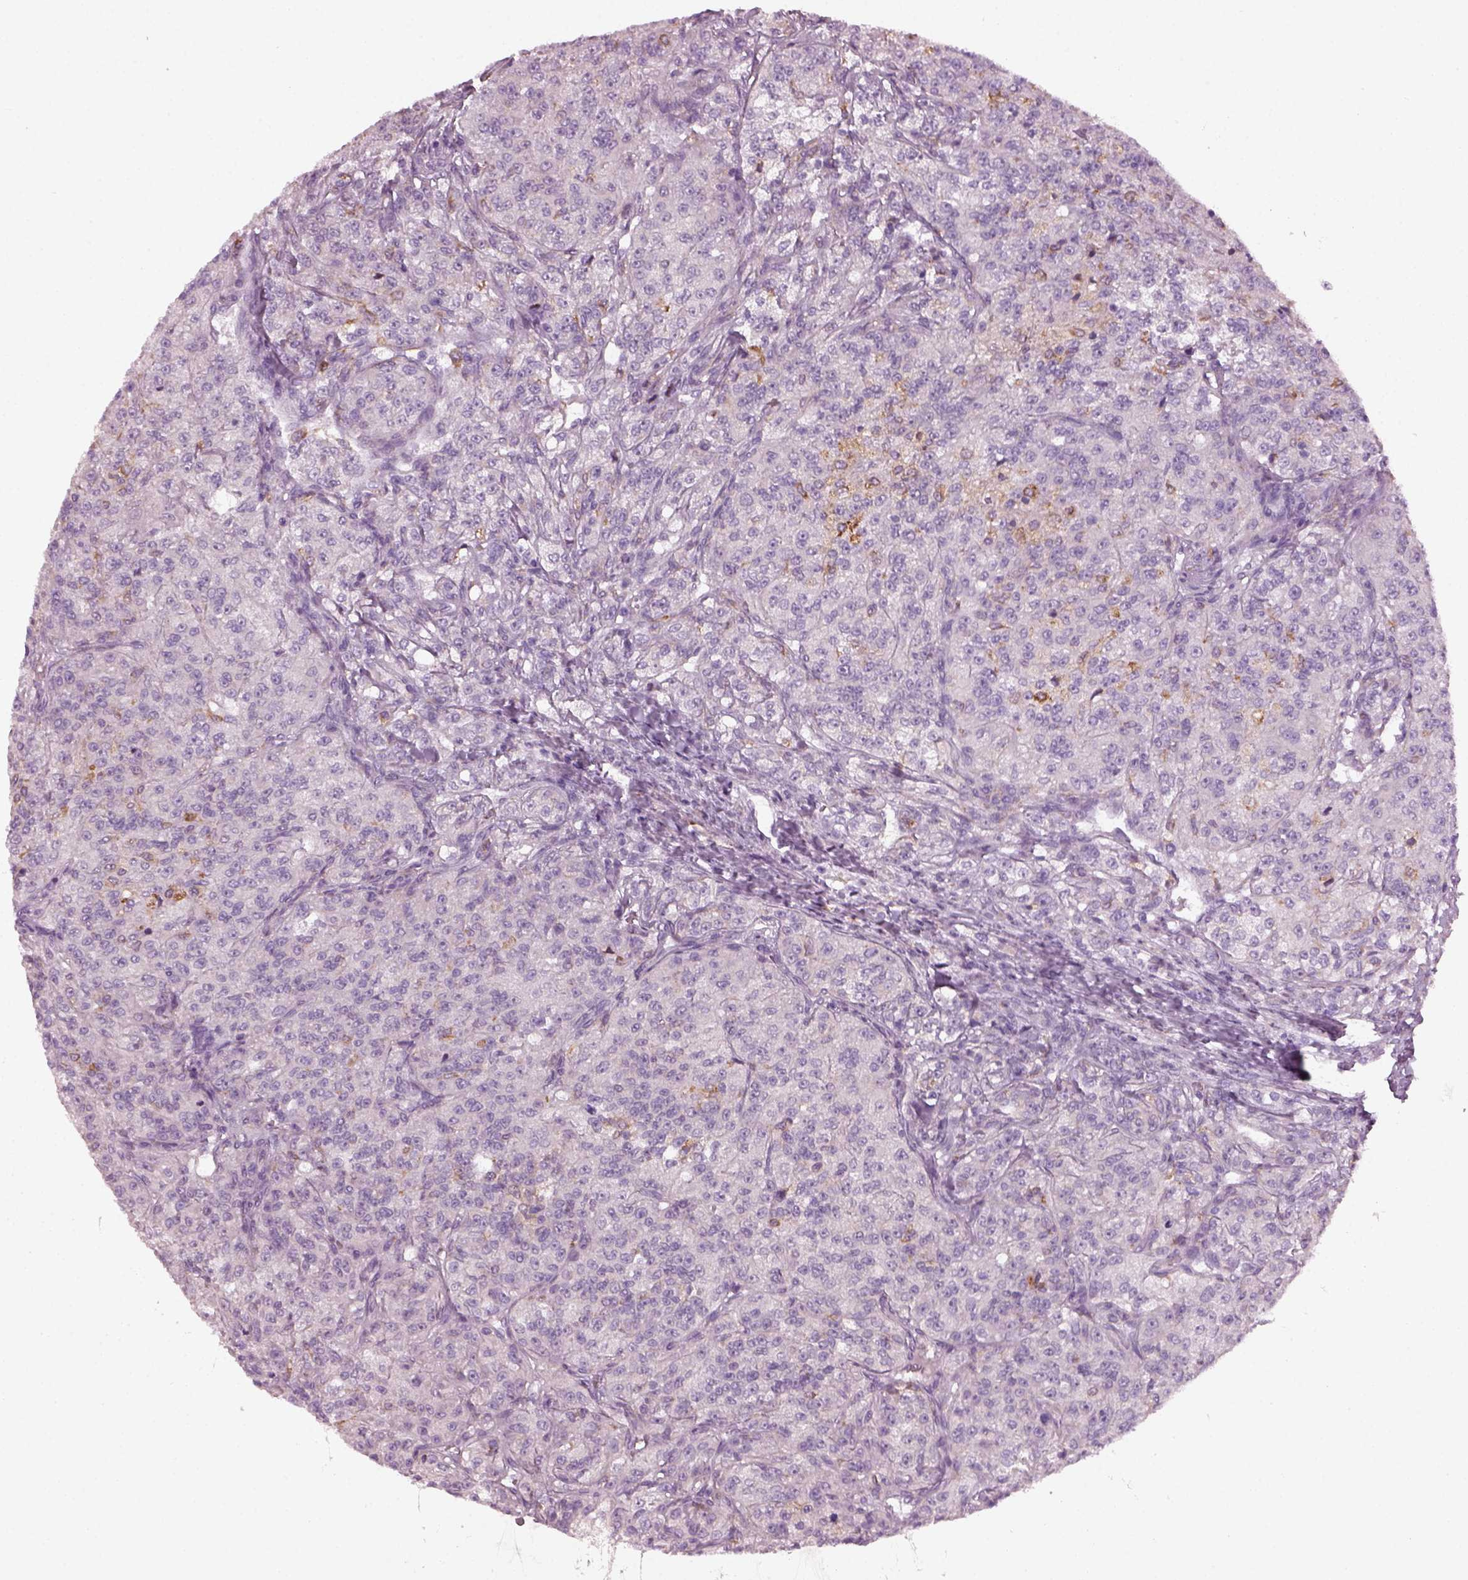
{"staining": {"intensity": "negative", "quantity": "none", "location": "none"}, "tissue": "renal cancer", "cell_type": "Tumor cells", "image_type": "cancer", "snomed": [{"axis": "morphology", "description": "Adenocarcinoma, NOS"}, {"axis": "topography", "description": "Kidney"}], "caption": "The micrograph reveals no staining of tumor cells in renal cancer.", "gene": "TMEM231", "patient": {"sex": "female", "age": 63}}